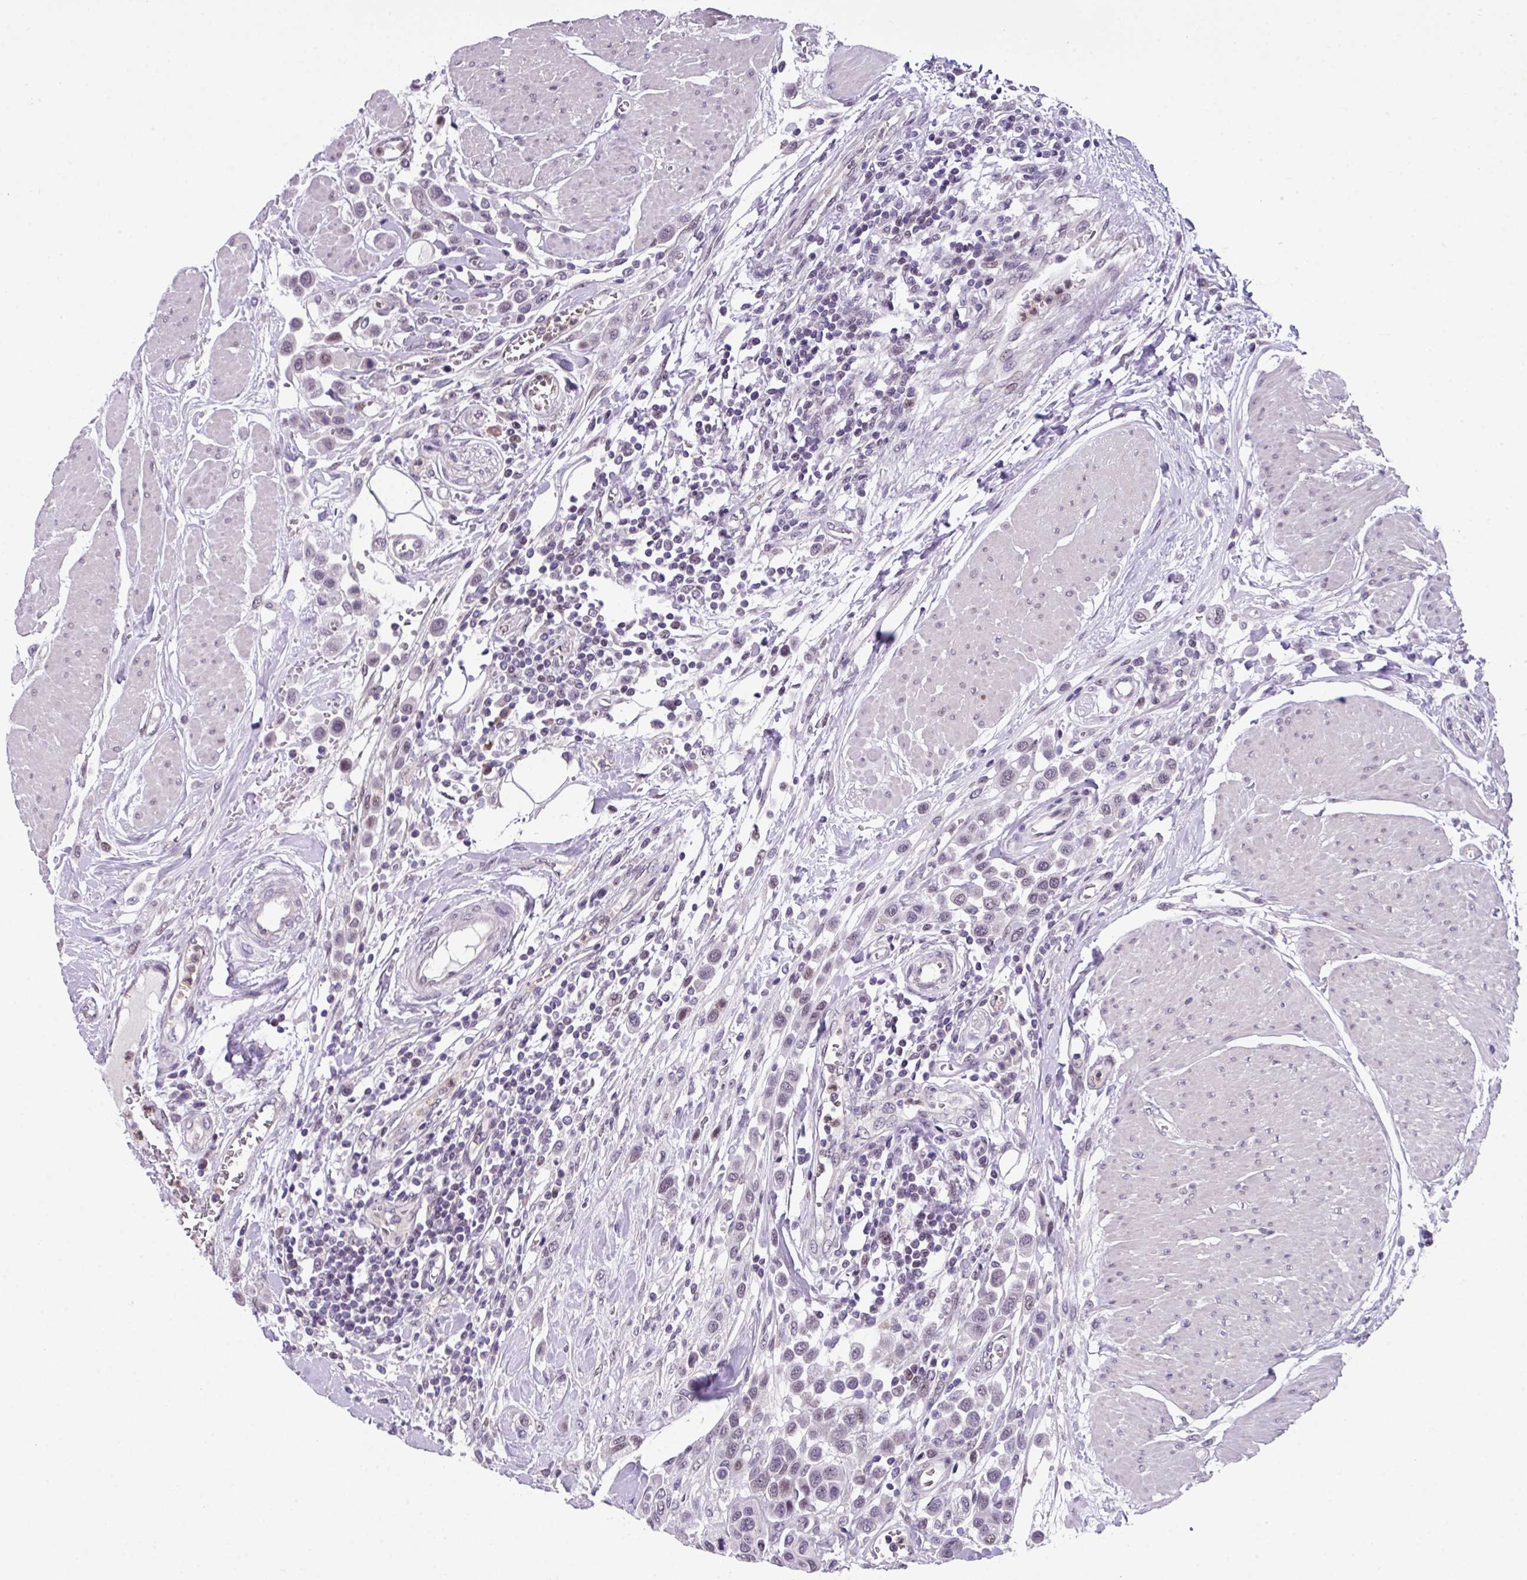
{"staining": {"intensity": "weak", "quantity": "25%-75%", "location": "nuclear"}, "tissue": "urothelial cancer", "cell_type": "Tumor cells", "image_type": "cancer", "snomed": [{"axis": "morphology", "description": "Urothelial carcinoma, High grade"}, {"axis": "topography", "description": "Urinary bladder"}], "caption": "Immunohistochemical staining of human urothelial carcinoma (high-grade) demonstrates low levels of weak nuclear staining in approximately 25%-75% of tumor cells.", "gene": "ZFP3", "patient": {"sex": "male", "age": 50}}